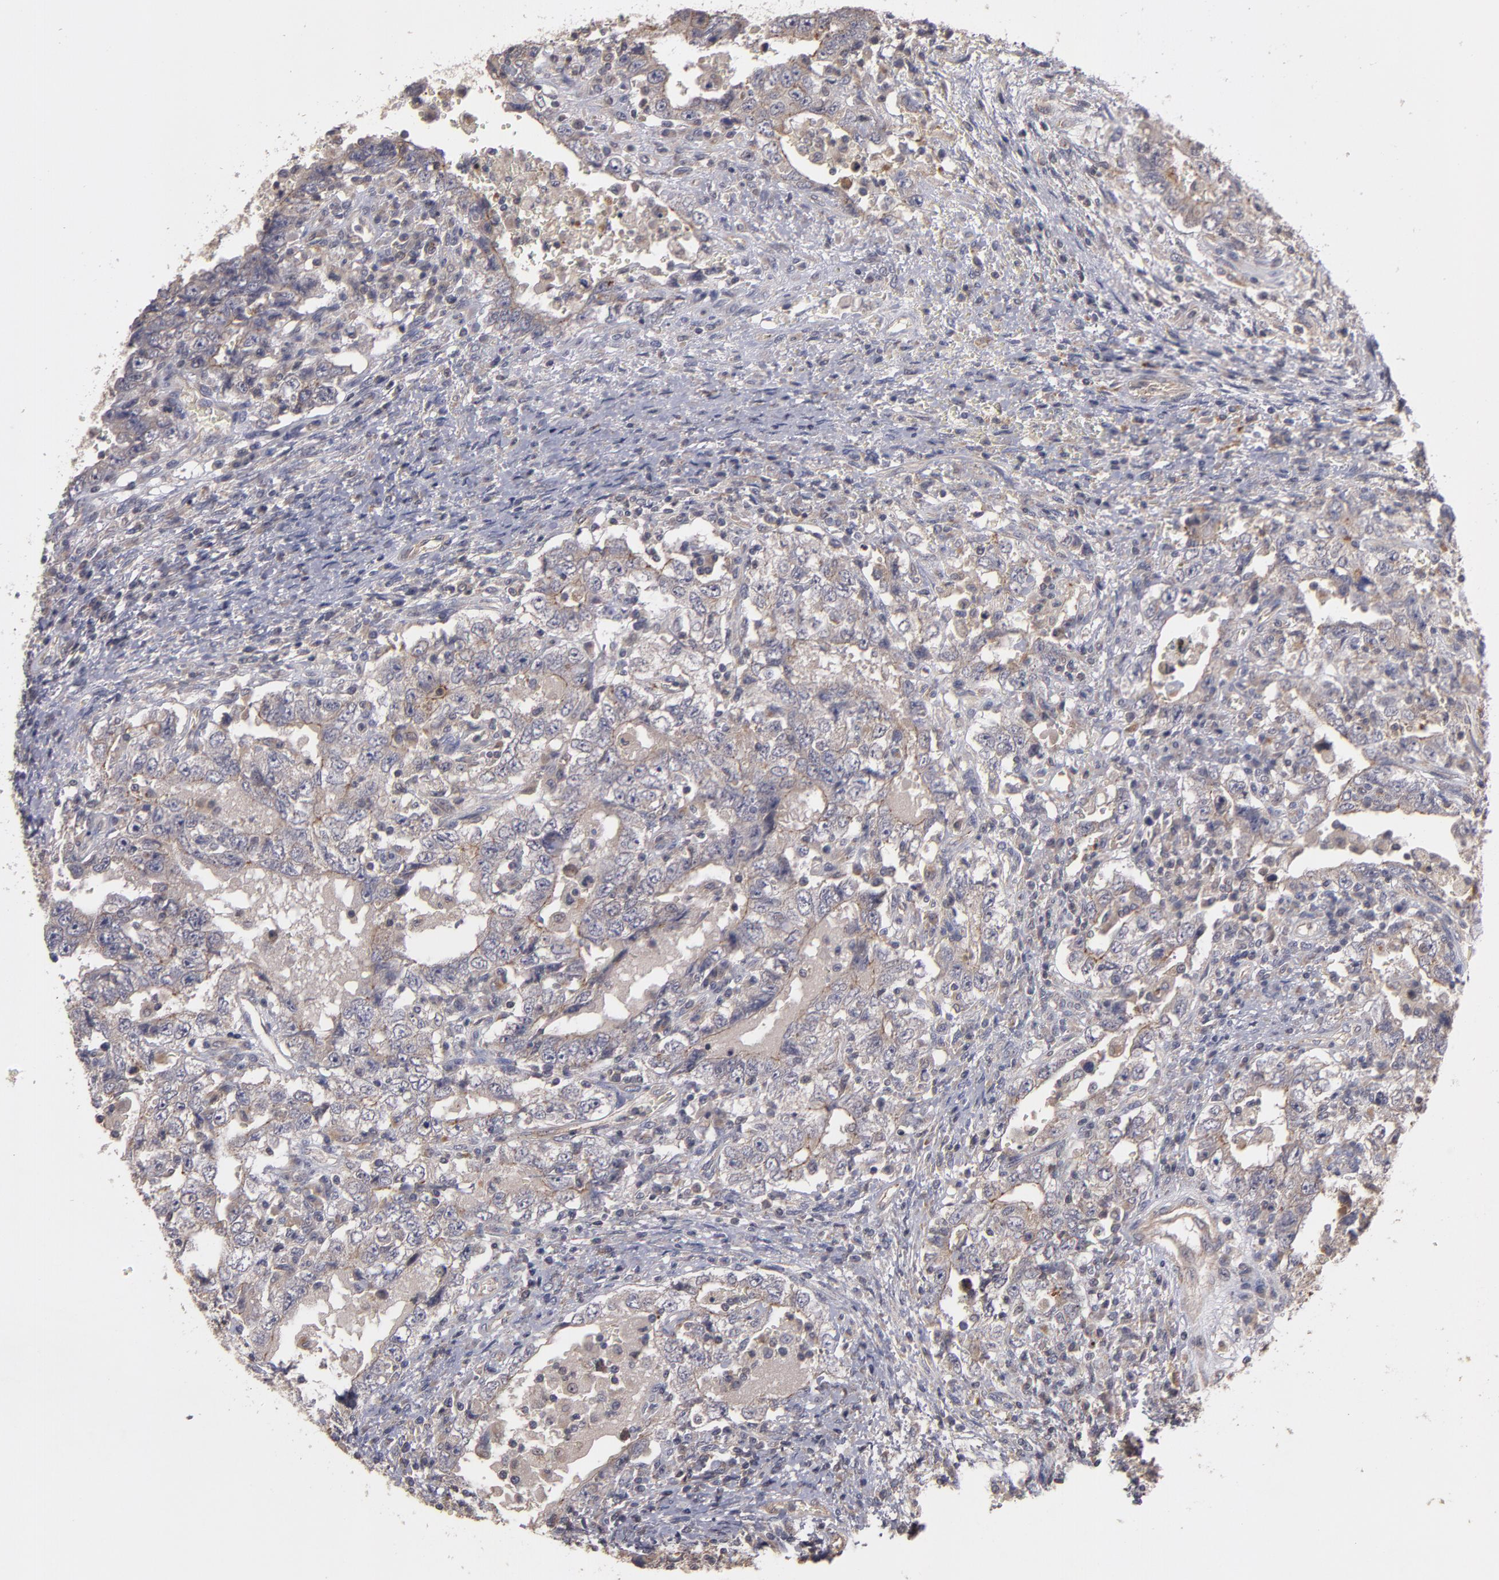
{"staining": {"intensity": "weak", "quantity": "<25%", "location": "cytoplasmic/membranous"}, "tissue": "testis cancer", "cell_type": "Tumor cells", "image_type": "cancer", "snomed": [{"axis": "morphology", "description": "Carcinoma, Embryonal, NOS"}, {"axis": "topography", "description": "Testis"}], "caption": "An immunohistochemistry photomicrograph of embryonal carcinoma (testis) is shown. There is no staining in tumor cells of embryonal carcinoma (testis).", "gene": "CTSO", "patient": {"sex": "male", "age": 26}}